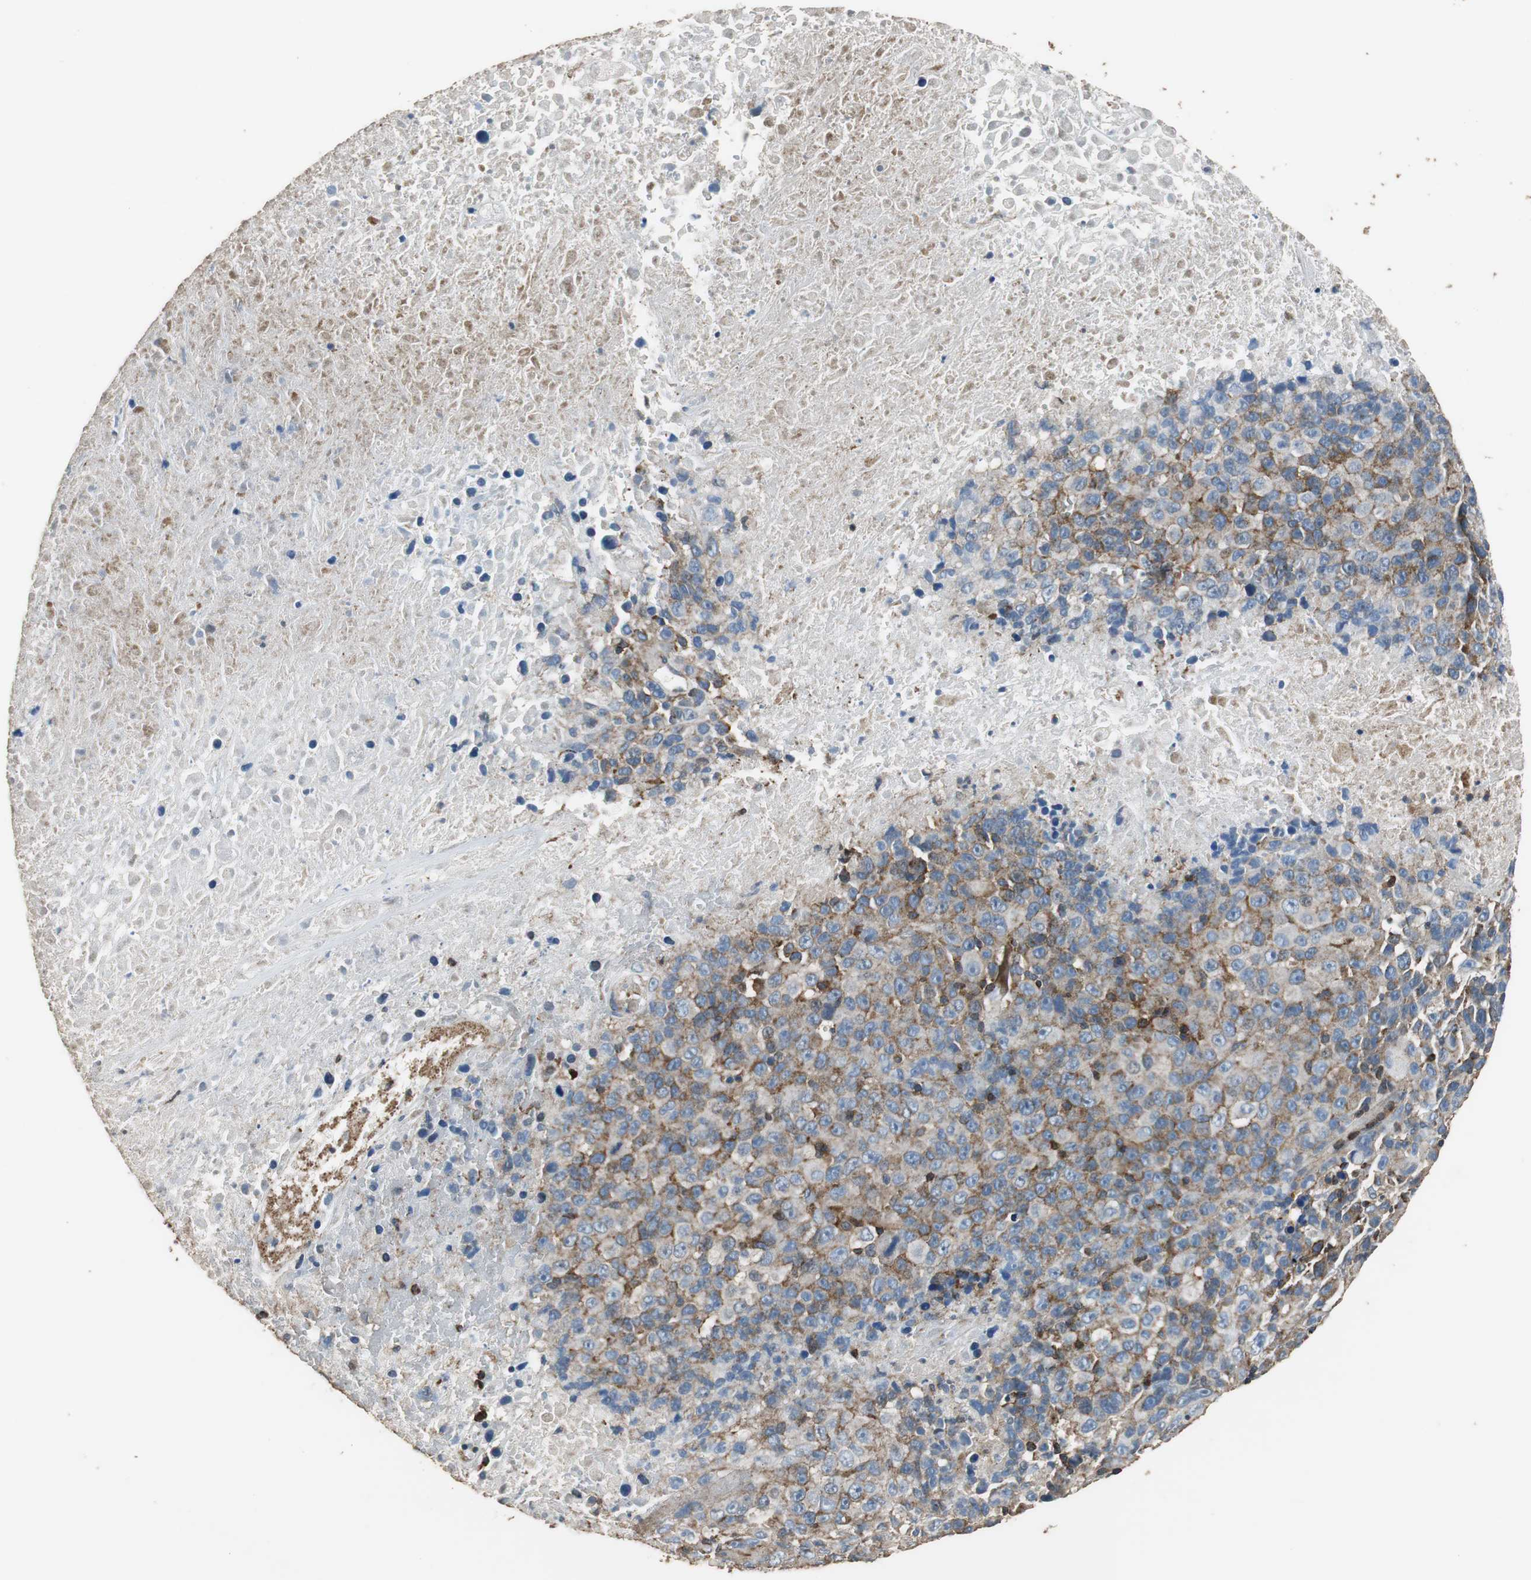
{"staining": {"intensity": "moderate", "quantity": "25%-75%", "location": "cytoplasmic/membranous"}, "tissue": "melanoma", "cell_type": "Tumor cells", "image_type": "cancer", "snomed": [{"axis": "morphology", "description": "Malignant melanoma, Metastatic site"}, {"axis": "topography", "description": "Cerebral cortex"}], "caption": "Human melanoma stained for a protein (brown) exhibits moderate cytoplasmic/membranous positive expression in approximately 25%-75% of tumor cells.", "gene": "PRKRA", "patient": {"sex": "female", "age": 52}}